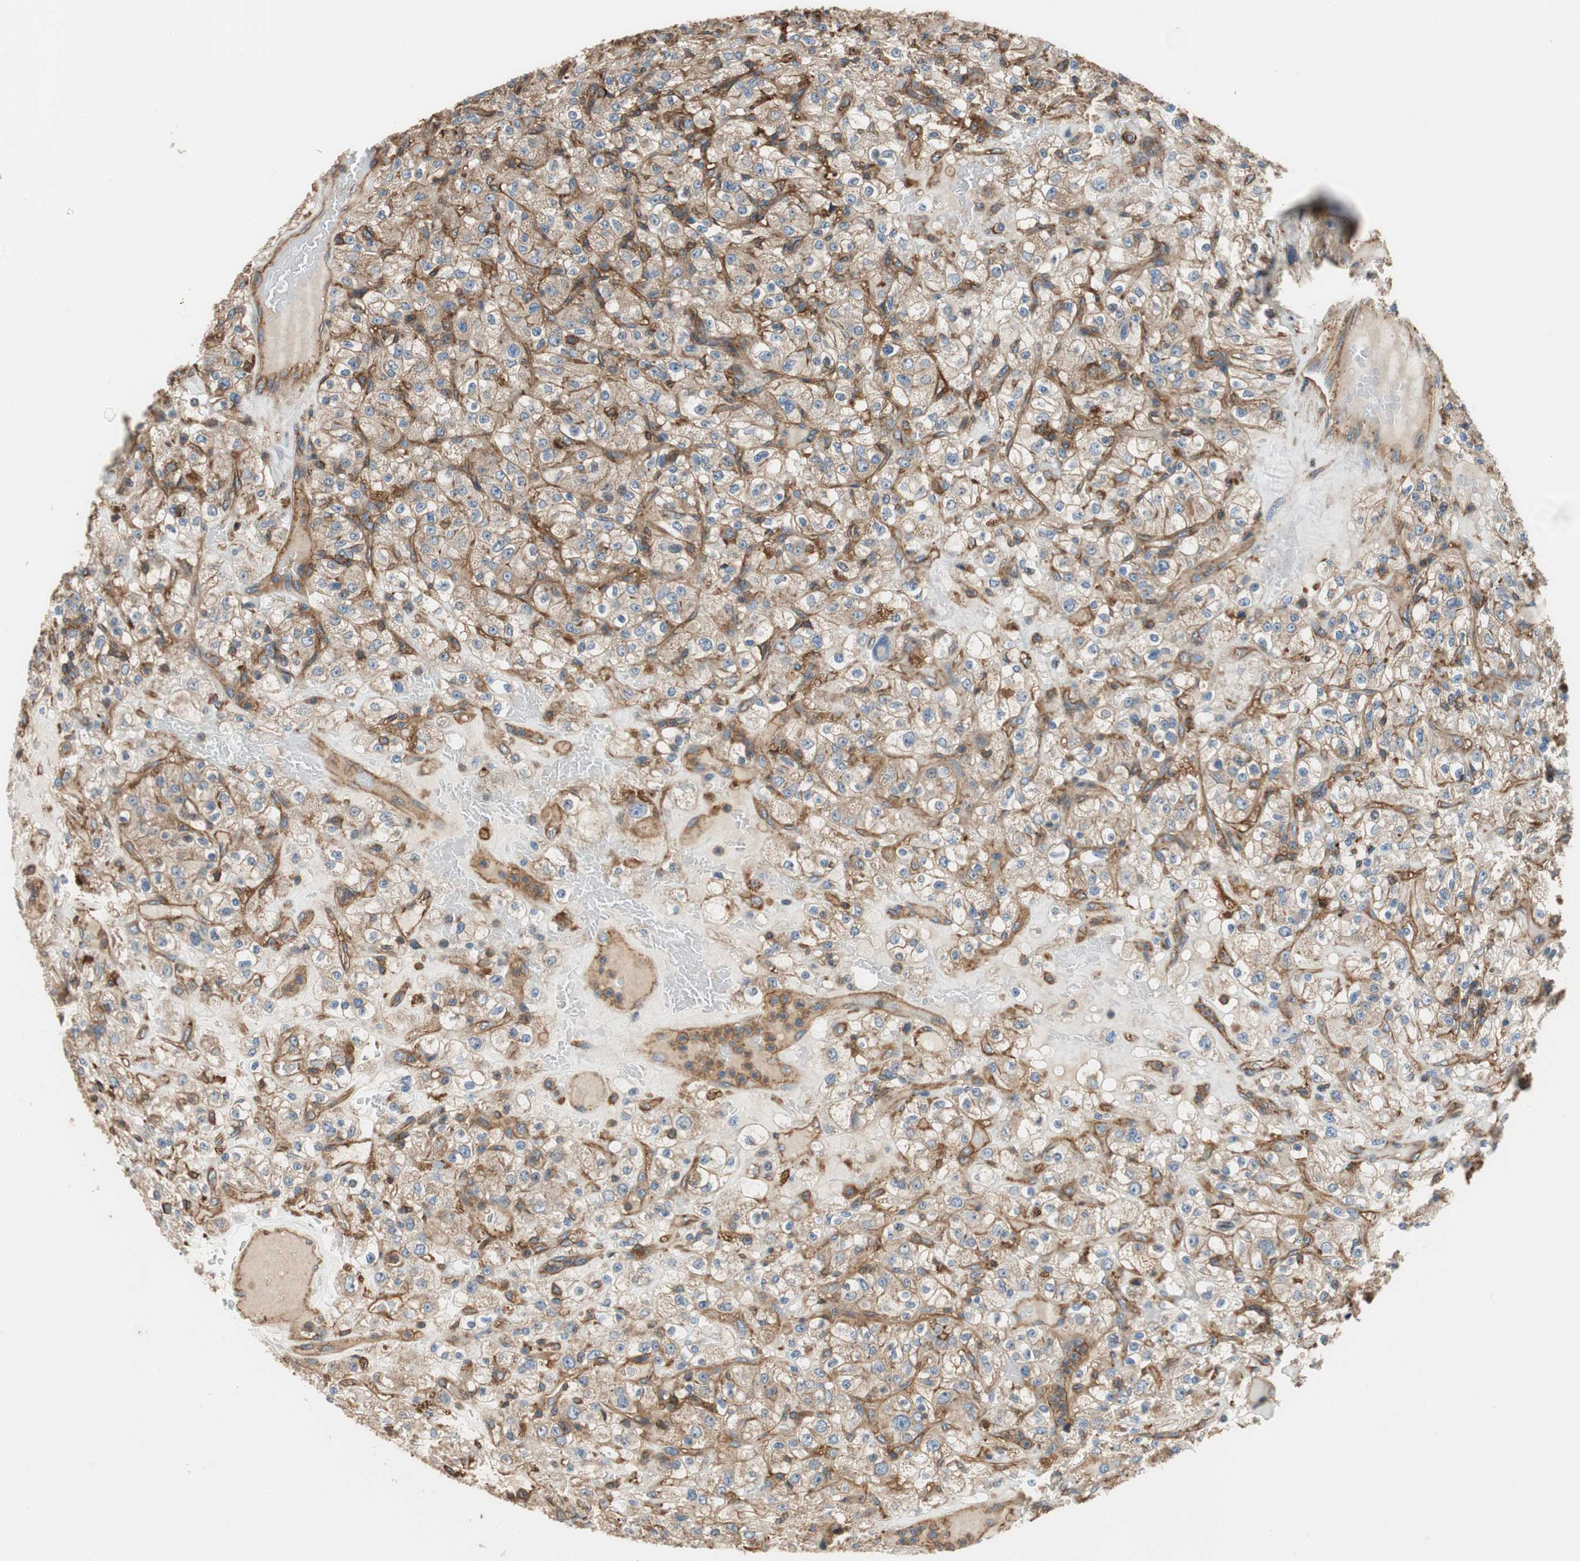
{"staining": {"intensity": "negative", "quantity": "none", "location": "none"}, "tissue": "renal cancer", "cell_type": "Tumor cells", "image_type": "cancer", "snomed": [{"axis": "morphology", "description": "Normal tissue, NOS"}, {"axis": "morphology", "description": "Adenocarcinoma, NOS"}, {"axis": "topography", "description": "Kidney"}], "caption": "An immunohistochemistry (IHC) image of renal cancer (adenocarcinoma) is shown. There is no staining in tumor cells of renal cancer (adenocarcinoma).", "gene": "IL1RL1", "patient": {"sex": "female", "age": 72}}